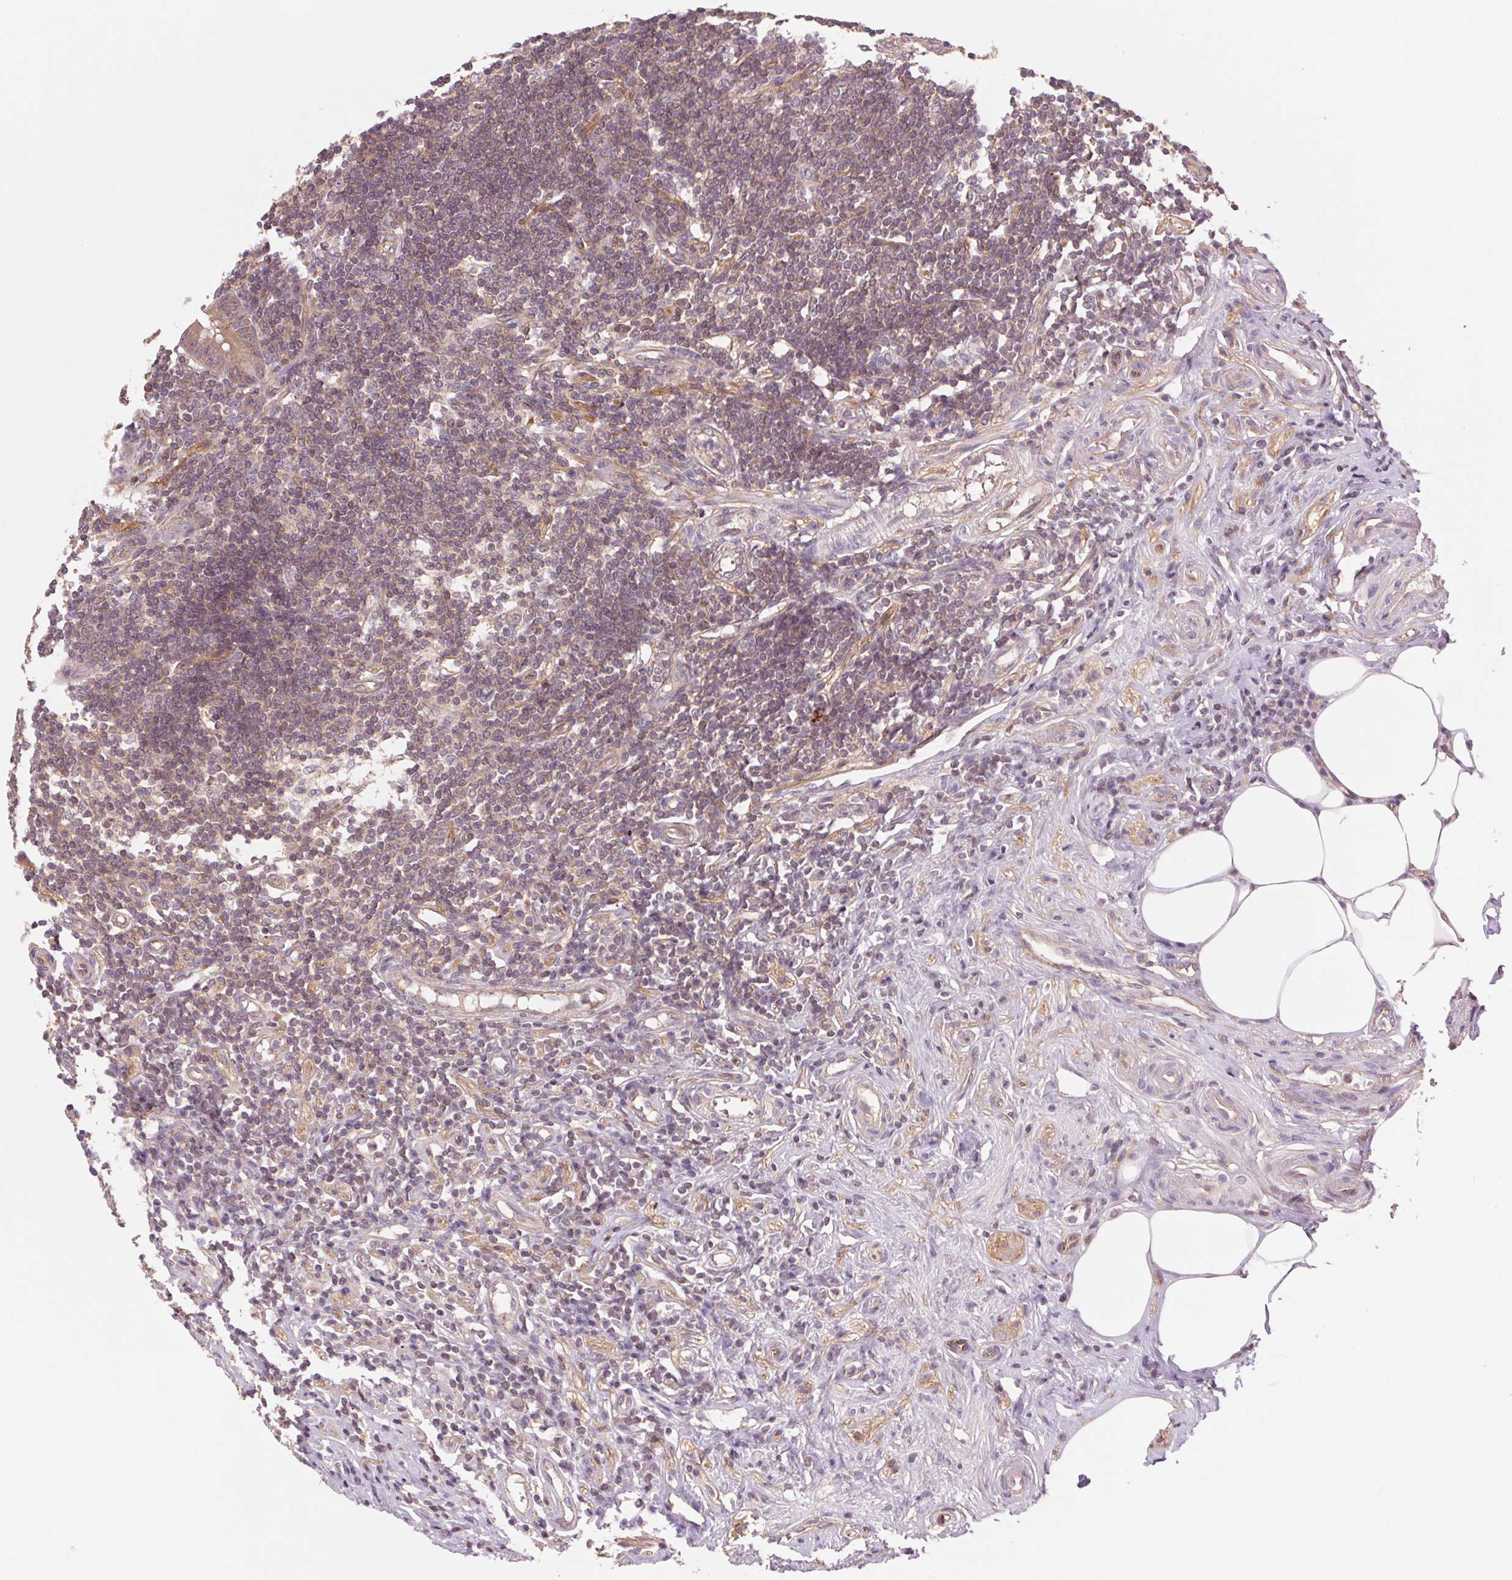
{"staining": {"intensity": "weak", "quantity": ">75%", "location": "cytoplasmic/membranous"}, "tissue": "appendix", "cell_type": "Glandular cells", "image_type": "normal", "snomed": [{"axis": "morphology", "description": "Normal tissue, NOS"}, {"axis": "topography", "description": "Appendix"}], "caption": "DAB (3,3'-diaminobenzidine) immunohistochemical staining of benign appendix reveals weak cytoplasmic/membranous protein expression in approximately >75% of glandular cells.", "gene": "SH3RF2", "patient": {"sex": "female", "age": 57}}